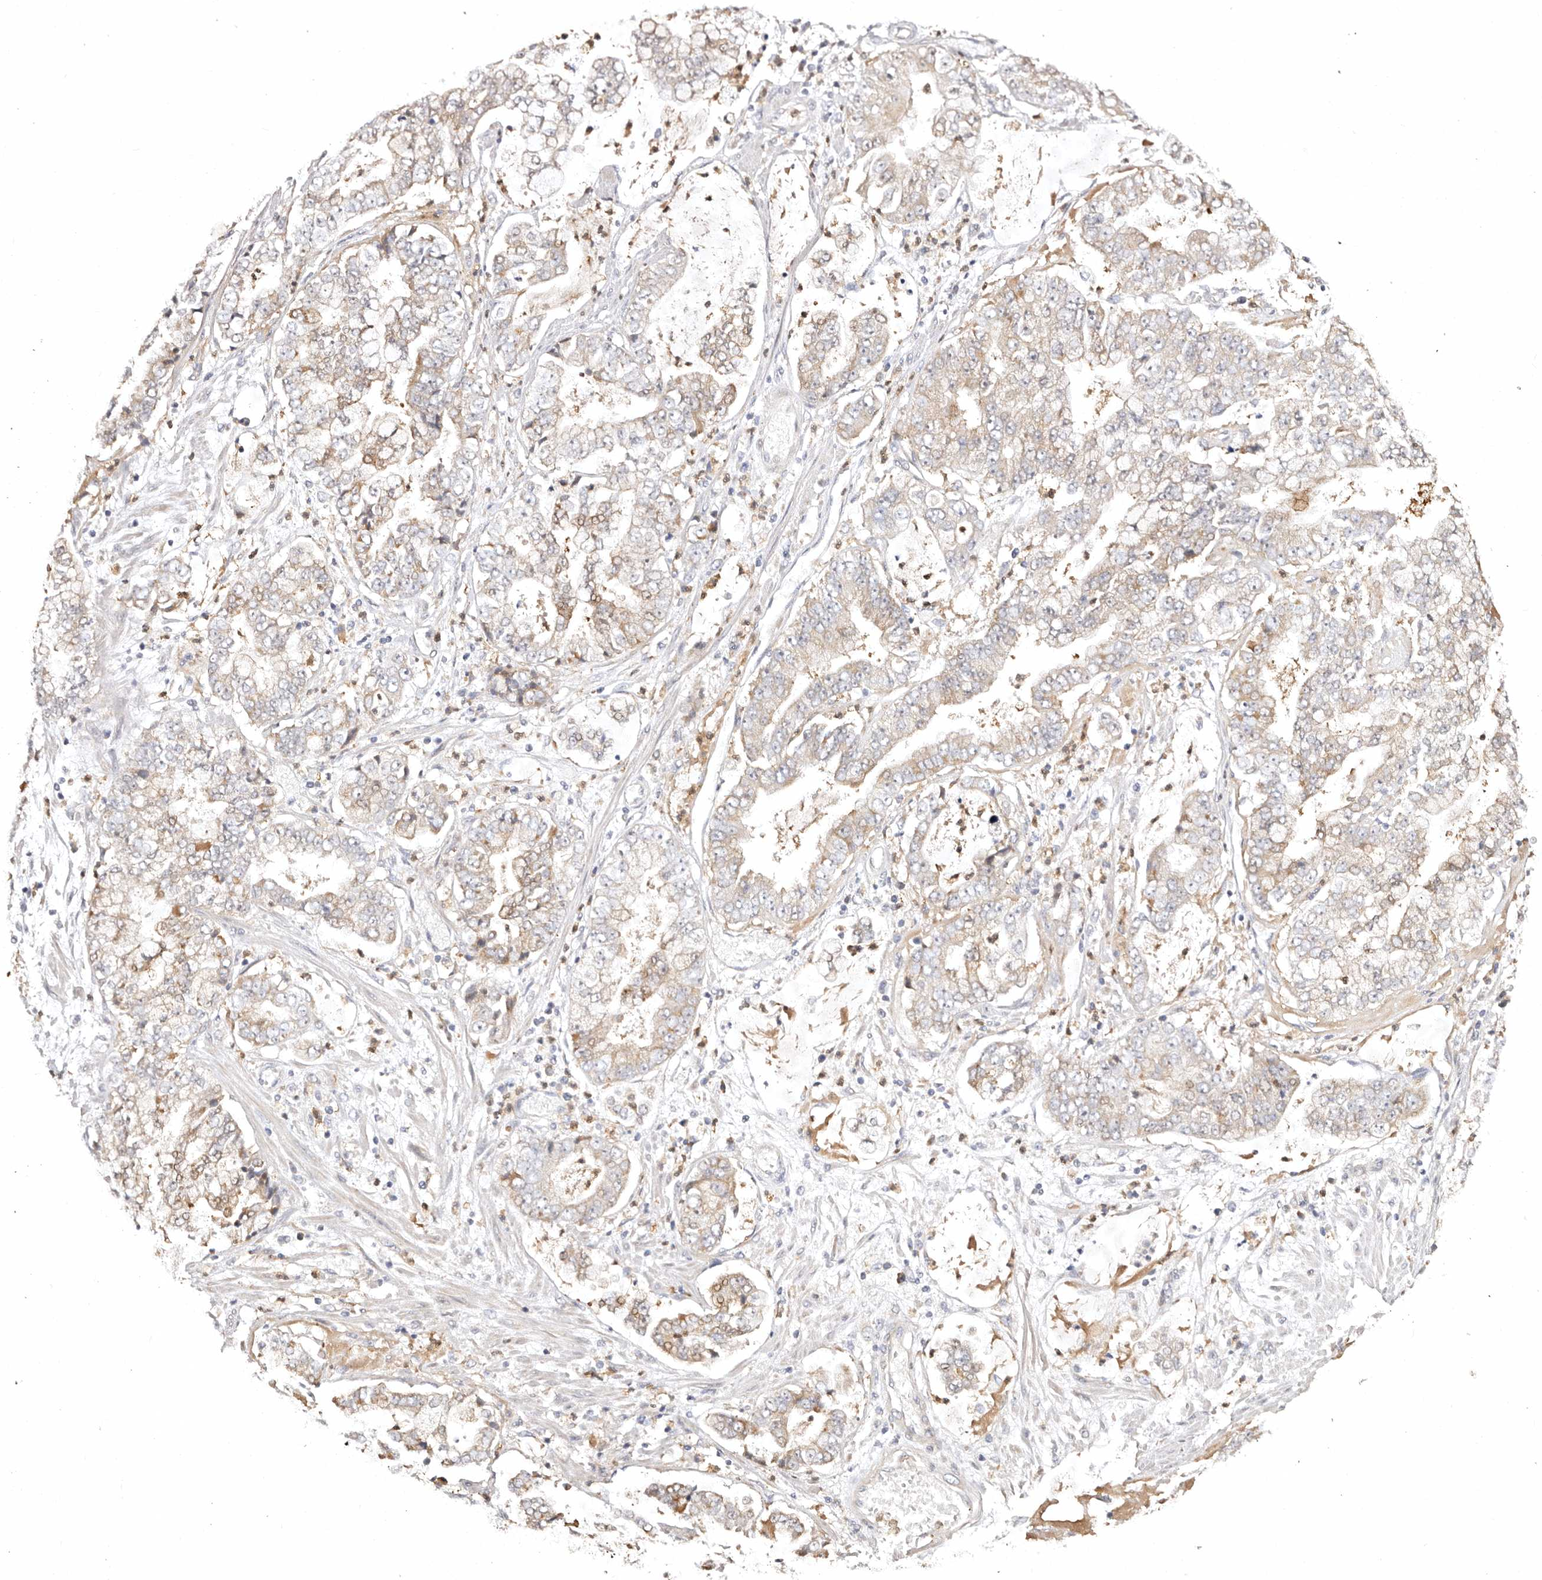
{"staining": {"intensity": "strong", "quantity": "<25%", "location": "cytoplasmic/membranous"}, "tissue": "stomach cancer", "cell_type": "Tumor cells", "image_type": "cancer", "snomed": [{"axis": "morphology", "description": "Adenocarcinoma, NOS"}, {"axis": "topography", "description": "Stomach"}], "caption": "Immunohistochemical staining of stomach cancer shows strong cytoplasmic/membranous protein positivity in about <25% of tumor cells.", "gene": "BCL2L15", "patient": {"sex": "male", "age": 76}}